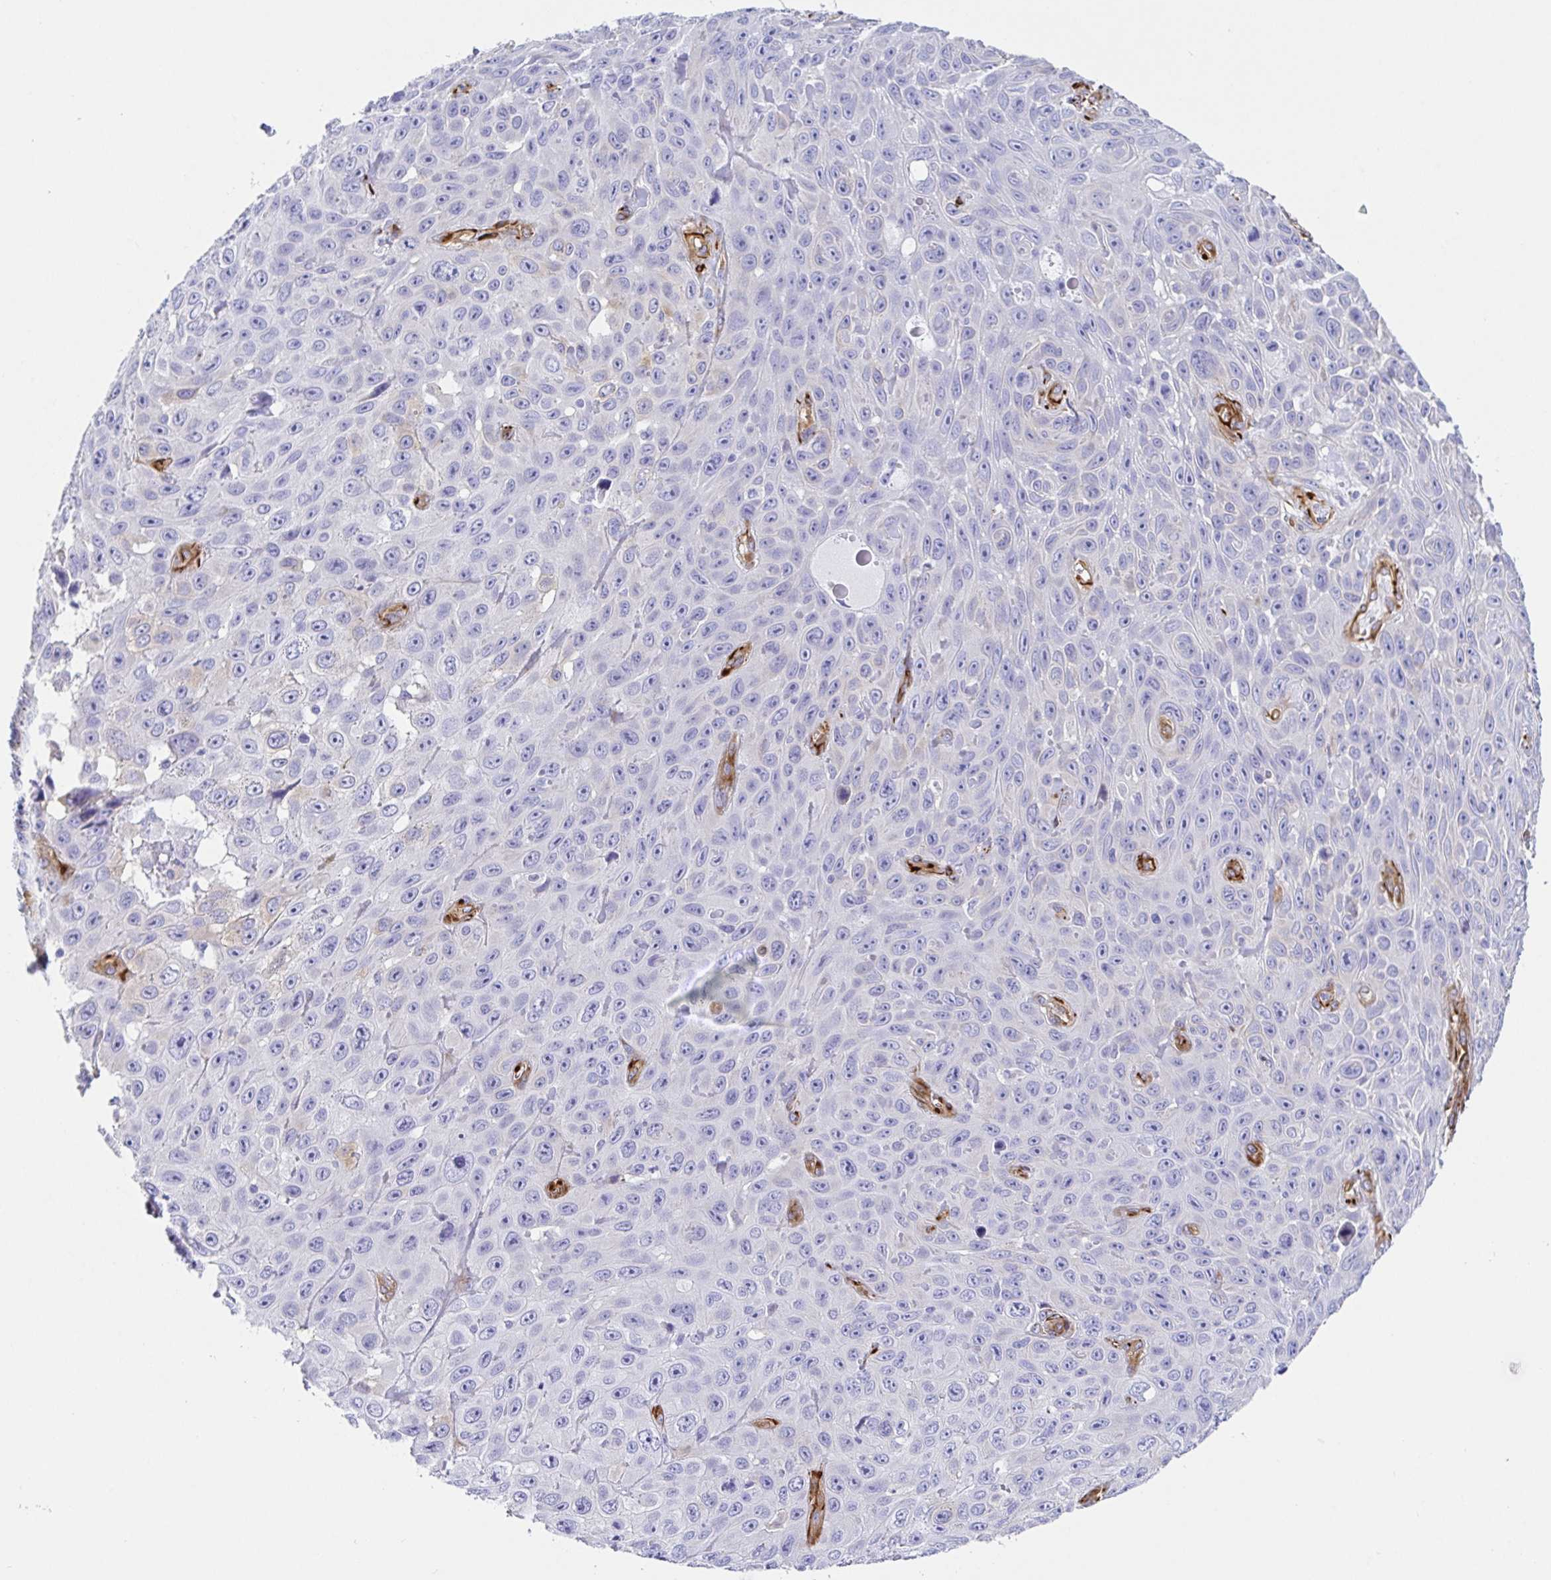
{"staining": {"intensity": "negative", "quantity": "none", "location": "none"}, "tissue": "skin cancer", "cell_type": "Tumor cells", "image_type": "cancer", "snomed": [{"axis": "morphology", "description": "Squamous cell carcinoma, NOS"}, {"axis": "topography", "description": "Skin"}], "caption": "Human skin cancer stained for a protein using immunohistochemistry demonstrates no positivity in tumor cells.", "gene": "DOCK1", "patient": {"sex": "male", "age": 82}}